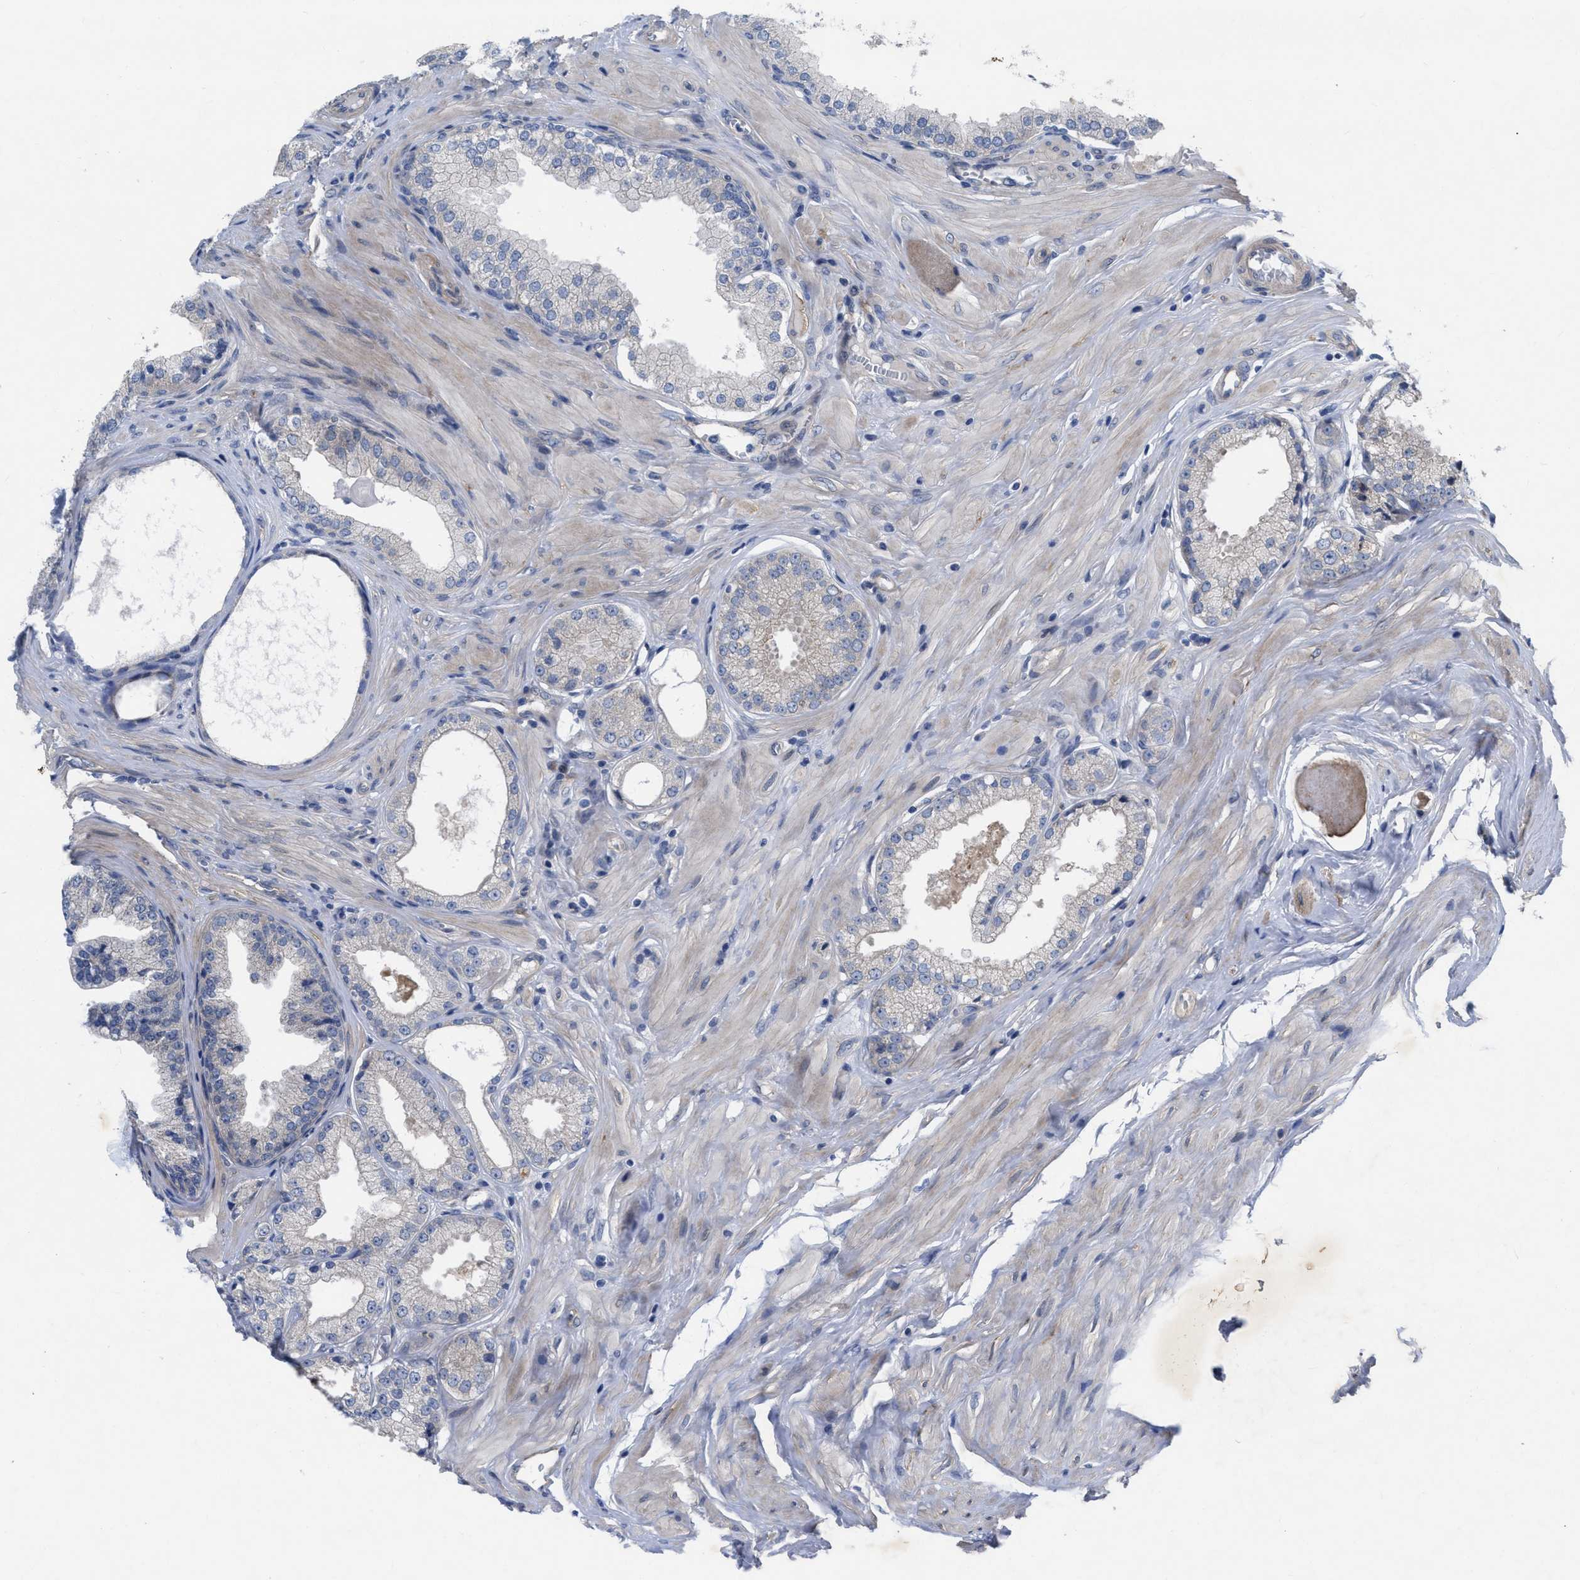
{"staining": {"intensity": "negative", "quantity": "none", "location": "none"}, "tissue": "prostate cancer", "cell_type": "Tumor cells", "image_type": "cancer", "snomed": [{"axis": "morphology", "description": "Adenocarcinoma, Low grade"}, {"axis": "topography", "description": "Prostate"}], "caption": "Photomicrograph shows no significant protein staining in tumor cells of prostate cancer.", "gene": "NDEL1", "patient": {"sex": "male", "age": 57}}